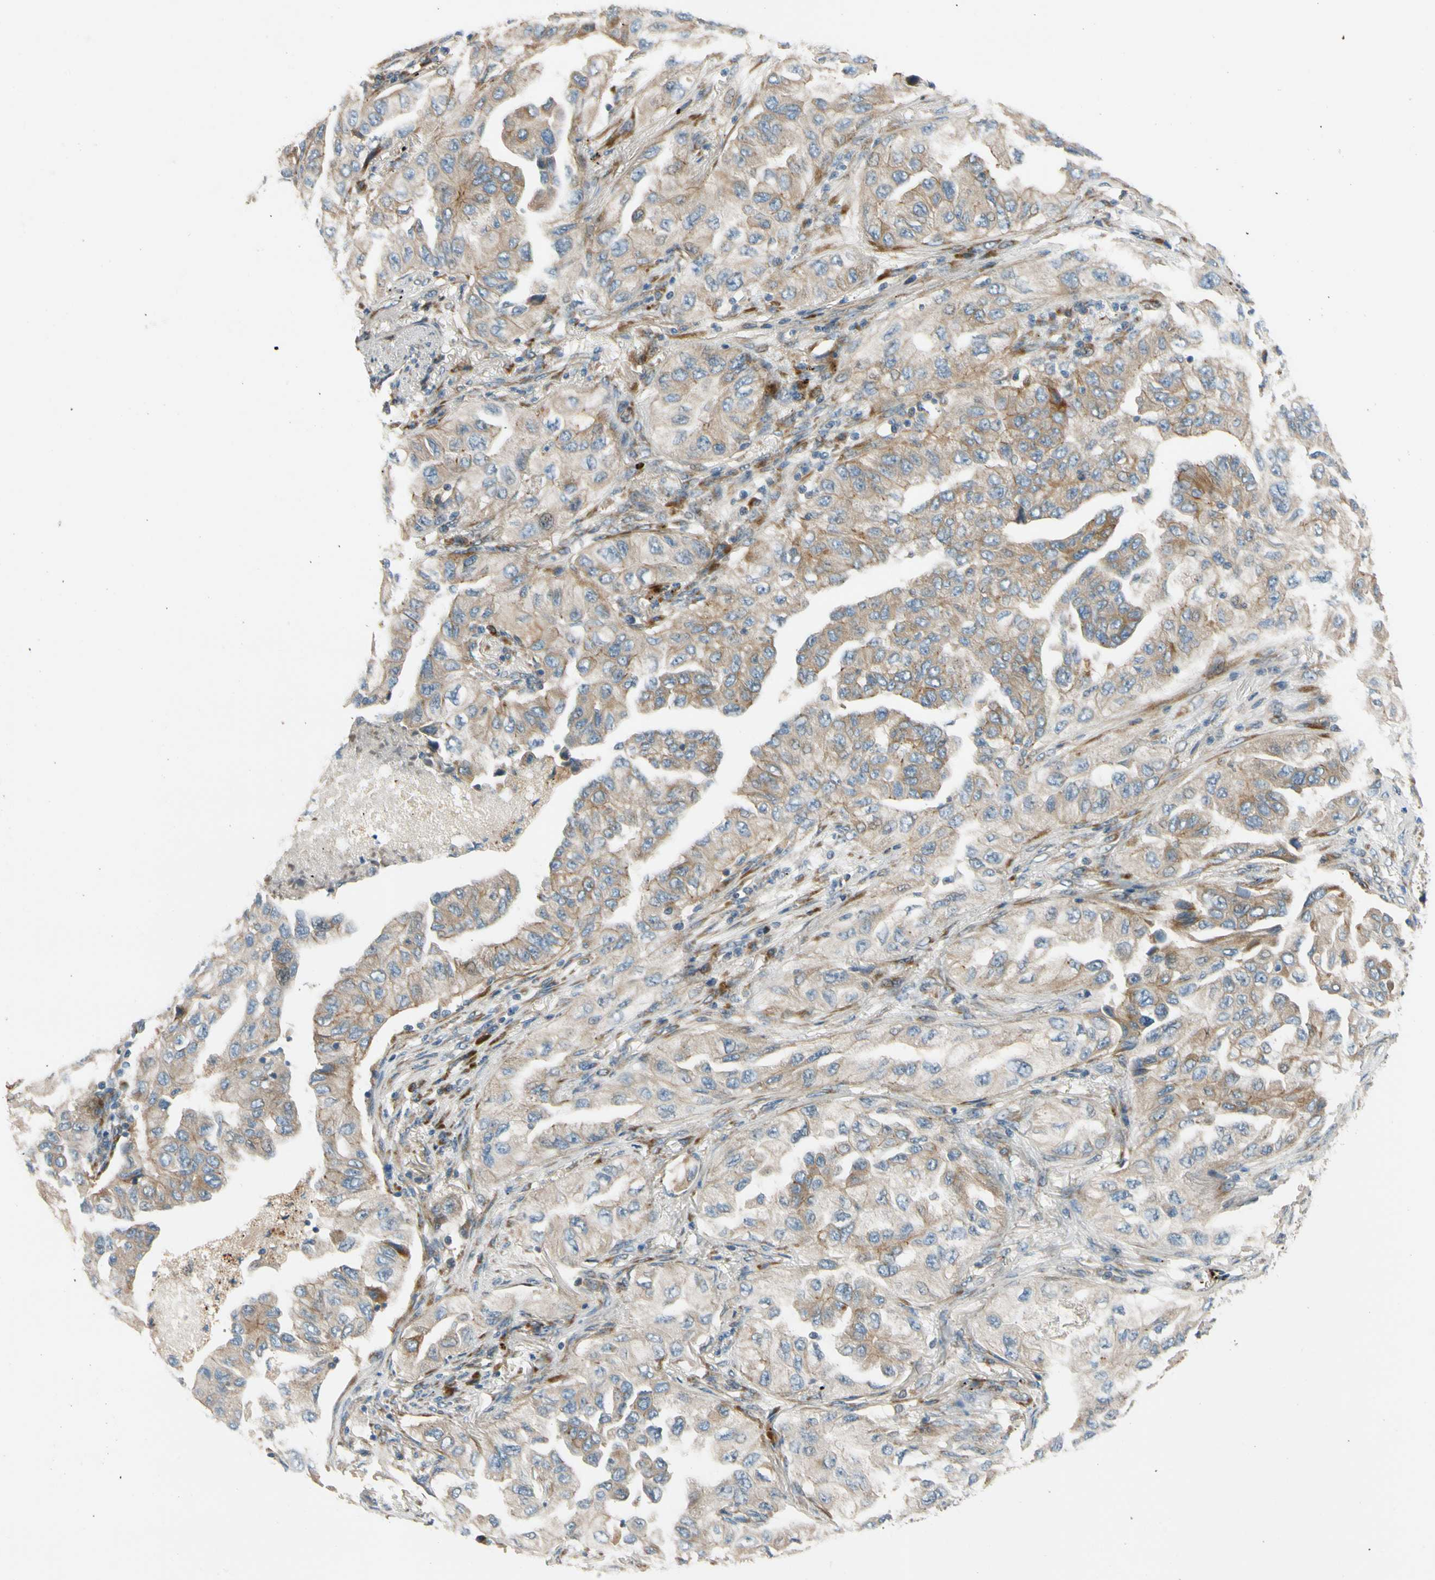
{"staining": {"intensity": "weak", "quantity": ">75%", "location": "cytoplasmic/membranous"}, "tissue": "lung cancer", "cell_type": "Tumor cells", "image_type": "cancer", "snomed": [{"axis": "morphology", "description": "Adenocarcinoma, NOS"}, {"axis": "topography", "description": "Lung"}], "caption": "The immunohistochemical stain shows weak cytoplasmic/membranous positivity in tumor cells of lung cancer (adenocarcinoma) tissue.", "gene": "MST1R", "patient": {"sex": "female", "age": 65}}